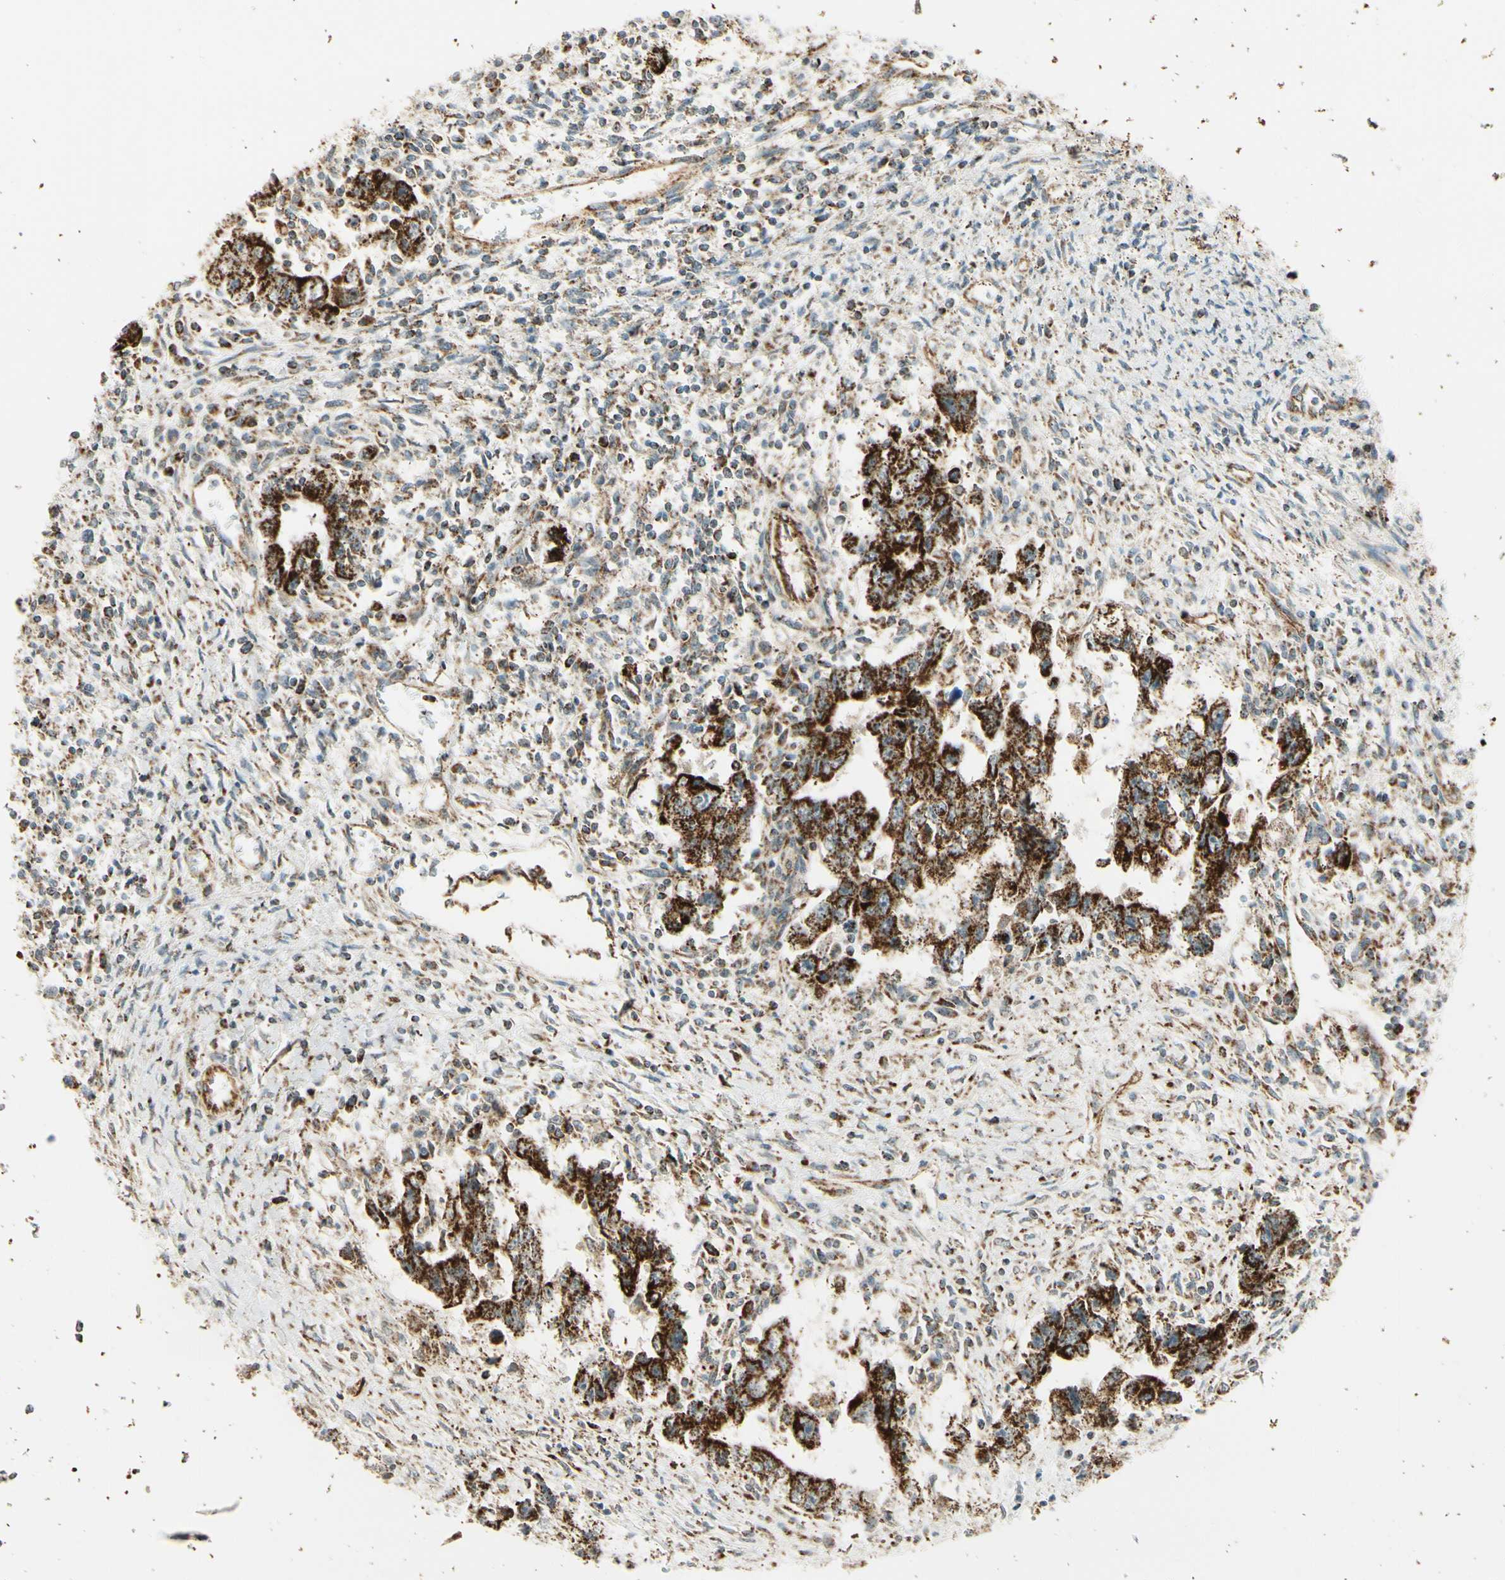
{"staining": {"intensity": "strong", "quantity": ">75%", "location": "cytoplasmic/membranous"}, "tissue": "testis cancer", "cell_type": "Tumor cells", "image_type": "cancer", "snomed": [{"axis": "morphology", "description": "Carcinoma, Embryonal, NOS"}, {"axis": "topography", "description": "Testis"}], "caption": "Human testis cancer (embryonal carcinoma) stained with a protein marker exhibits strong staining in tumor cells.", "gene": "EPHB3", "patient": {"sex": "male", "age": 28}}